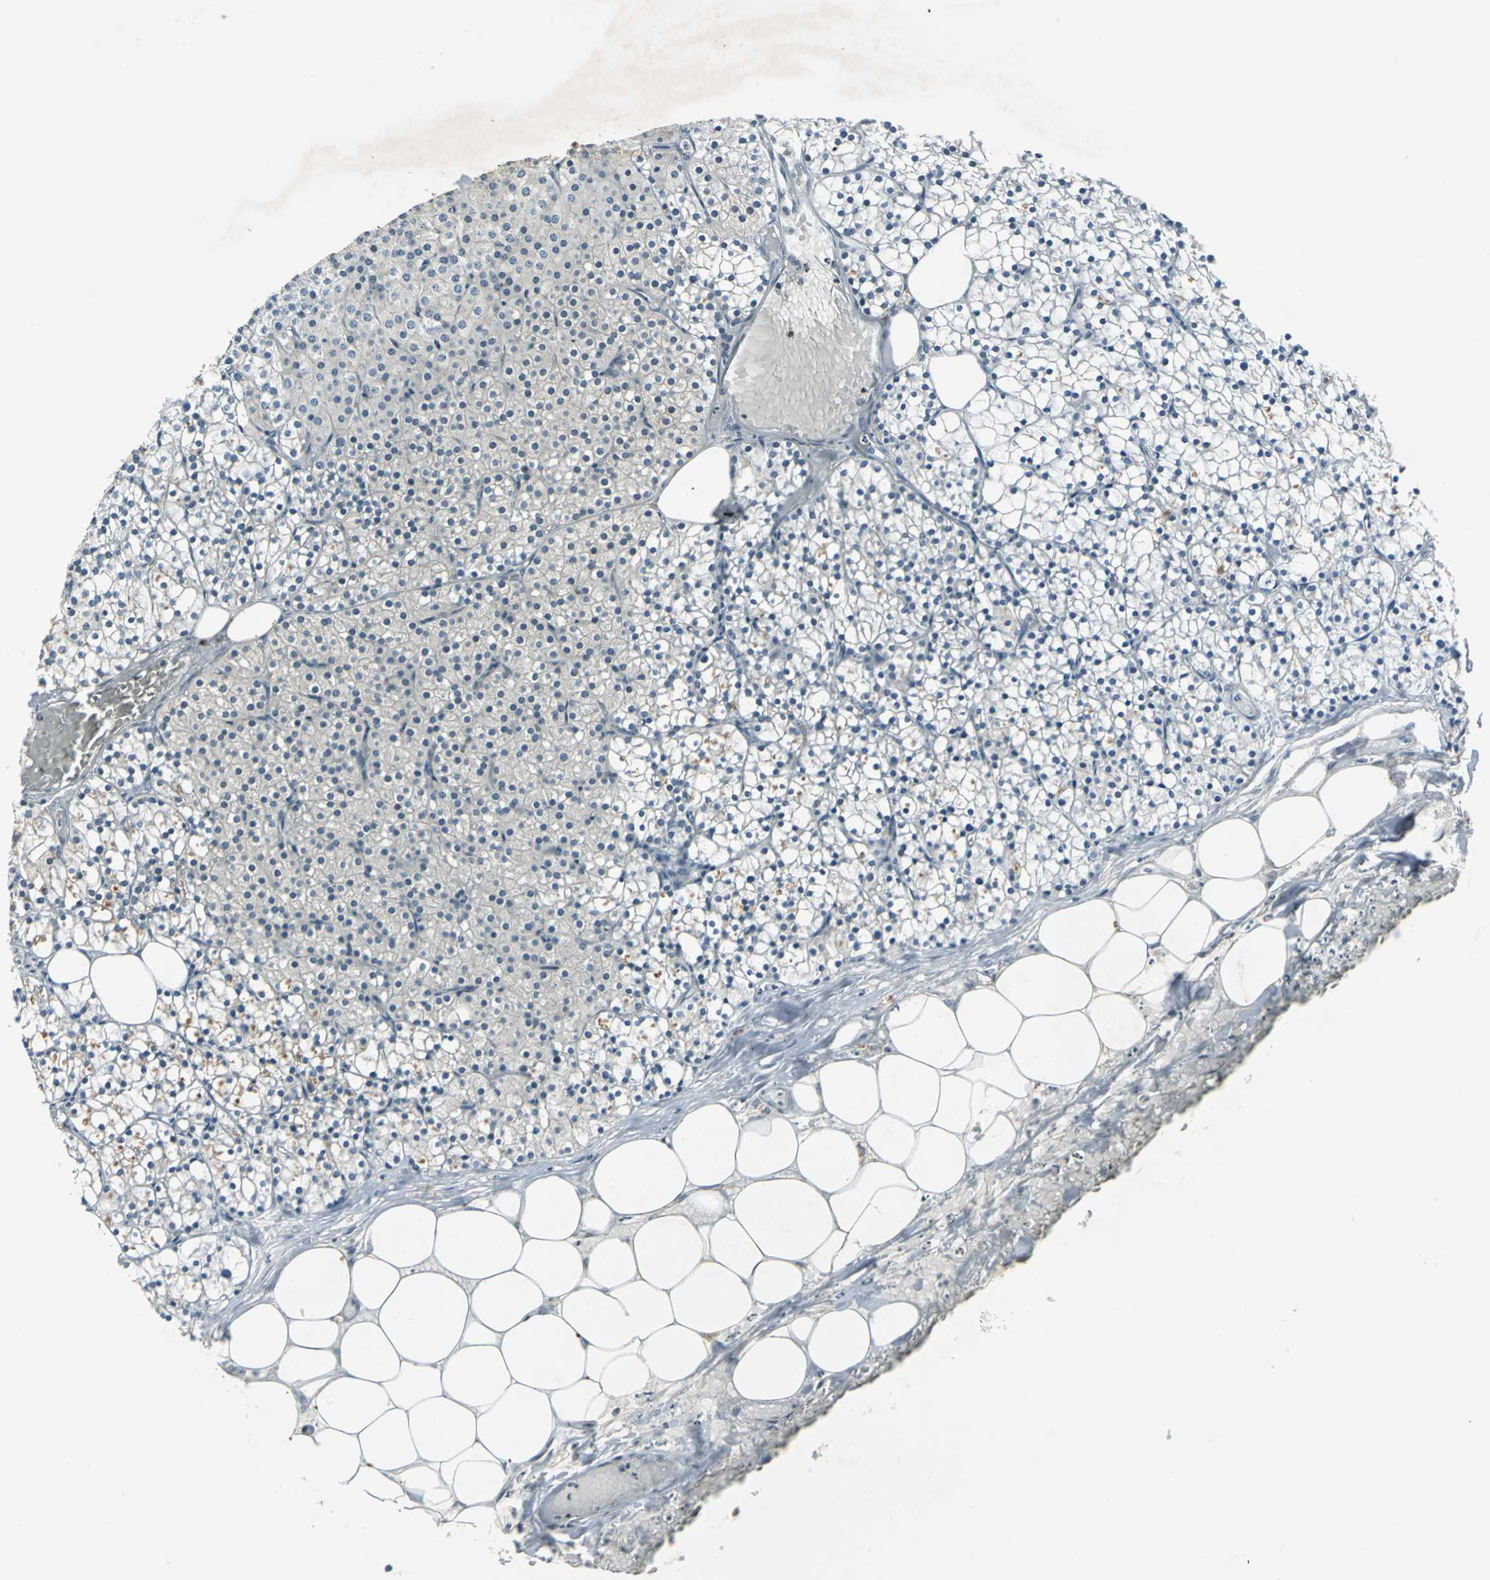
{"staining": {"intensity": "moderate", "quantity": "25%-75%", "location": "nuclear"}, "tissue": "parathyroid gland", "cell_type": "Glandular cells", "image_type": "normal", "snomed": [{"axis": "morphology", "description": "Normal tissue, NOS"}, {"axis": "topography", "description": "Parathyroid gland"}], "caption": "Protein analysis of benign parathyroid gland reveals moderate nuclear staining in approximately 25%-75% of glandular cells.", "gene": "MYBBP1A", "patient": {"sex": "female", "age": 63}}